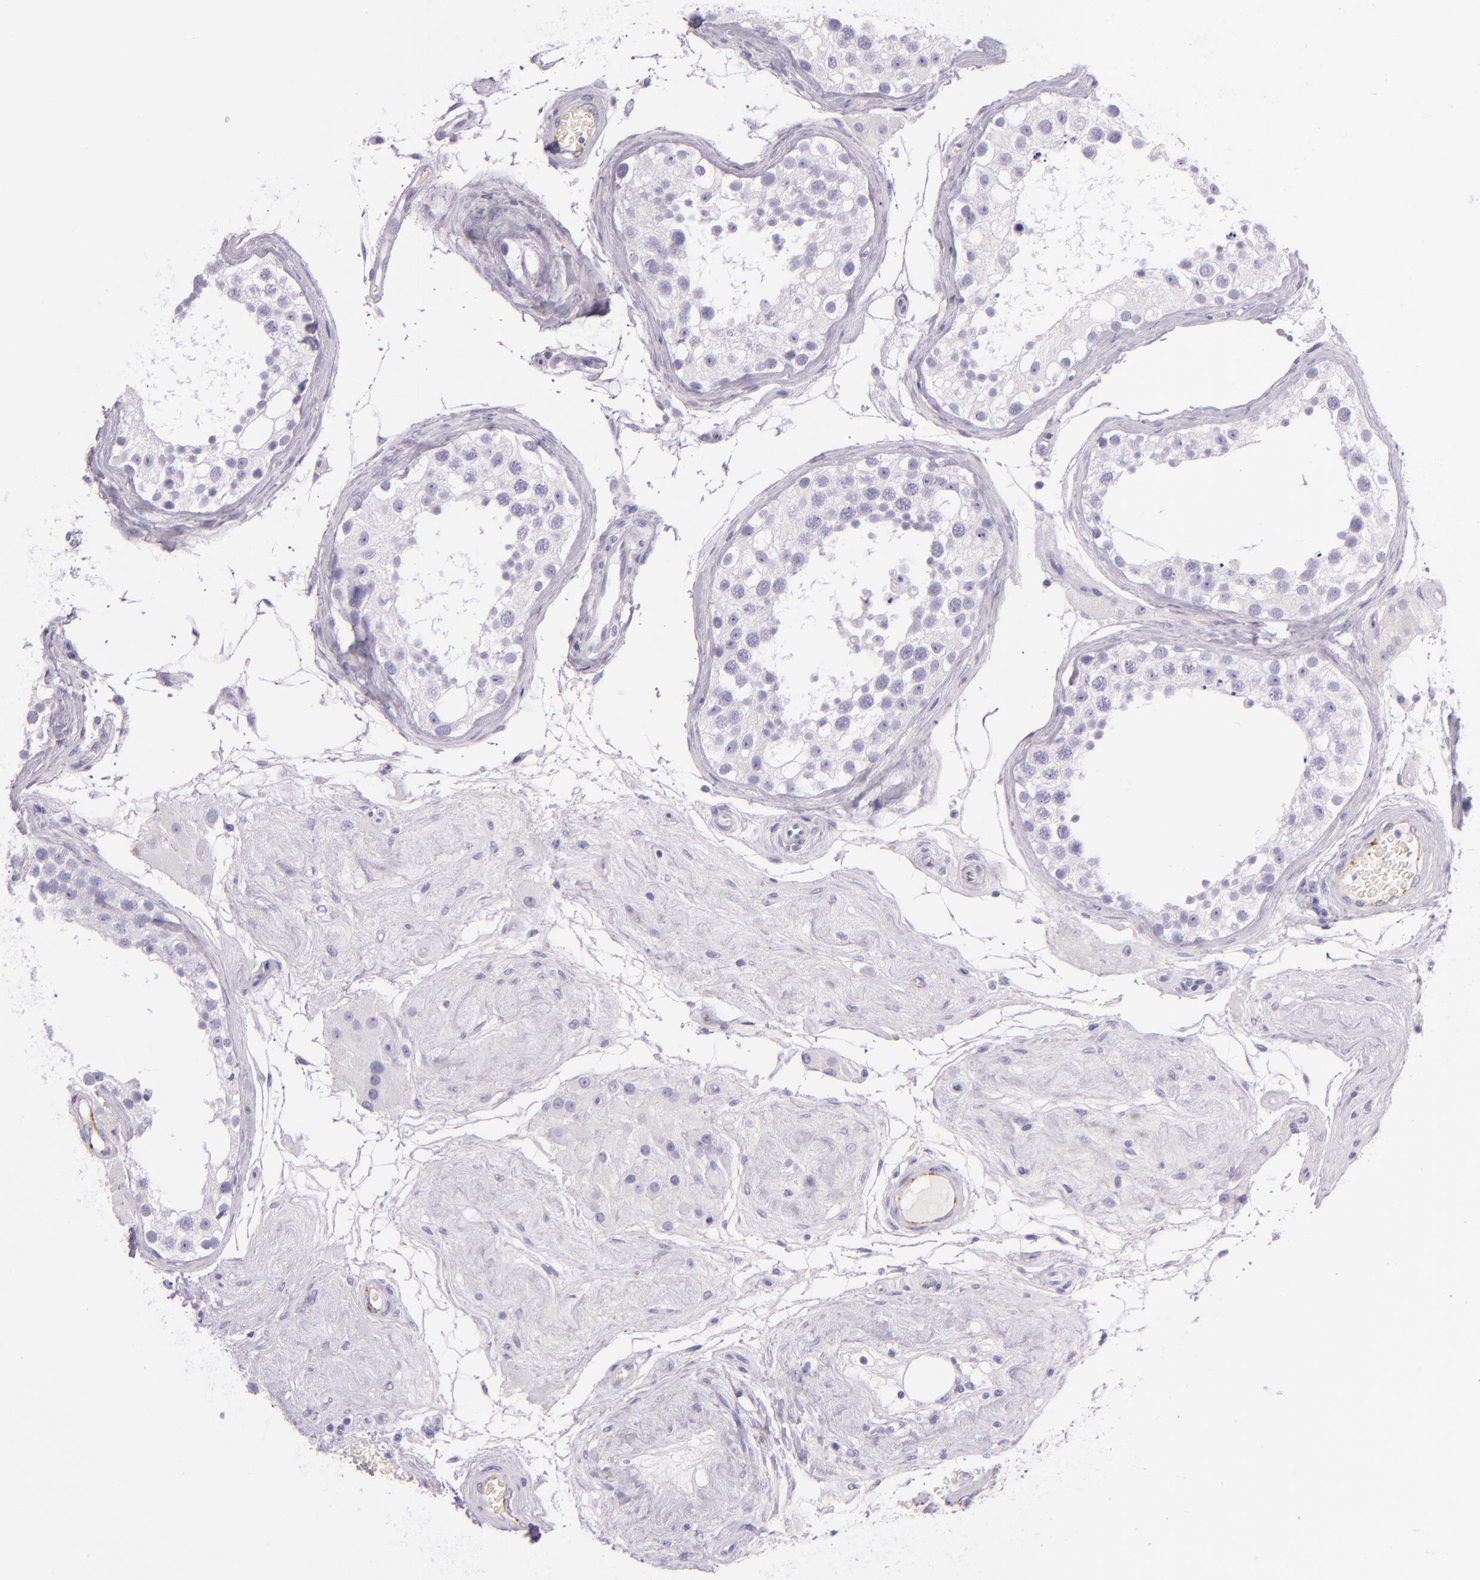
{"staining": {"intensity": "negative", "quantity": "none", "location": "none"}, "tissue": "testis", "cell_type": "Cells in seminiferous ducts", "image_type": "normal", "snomed": [{"axis": "morphology", "description": "Normal tissue, NOS"}, {"axis": "topography", "description": "Testis"}], "caption": "IHC photomicrograph of unremarkable testis: testis stained with DAB displays no significant protein expression in cells in seminiferous ducts.", "gene": "SELP", "patient": {"sex": "male", "age": 68}}